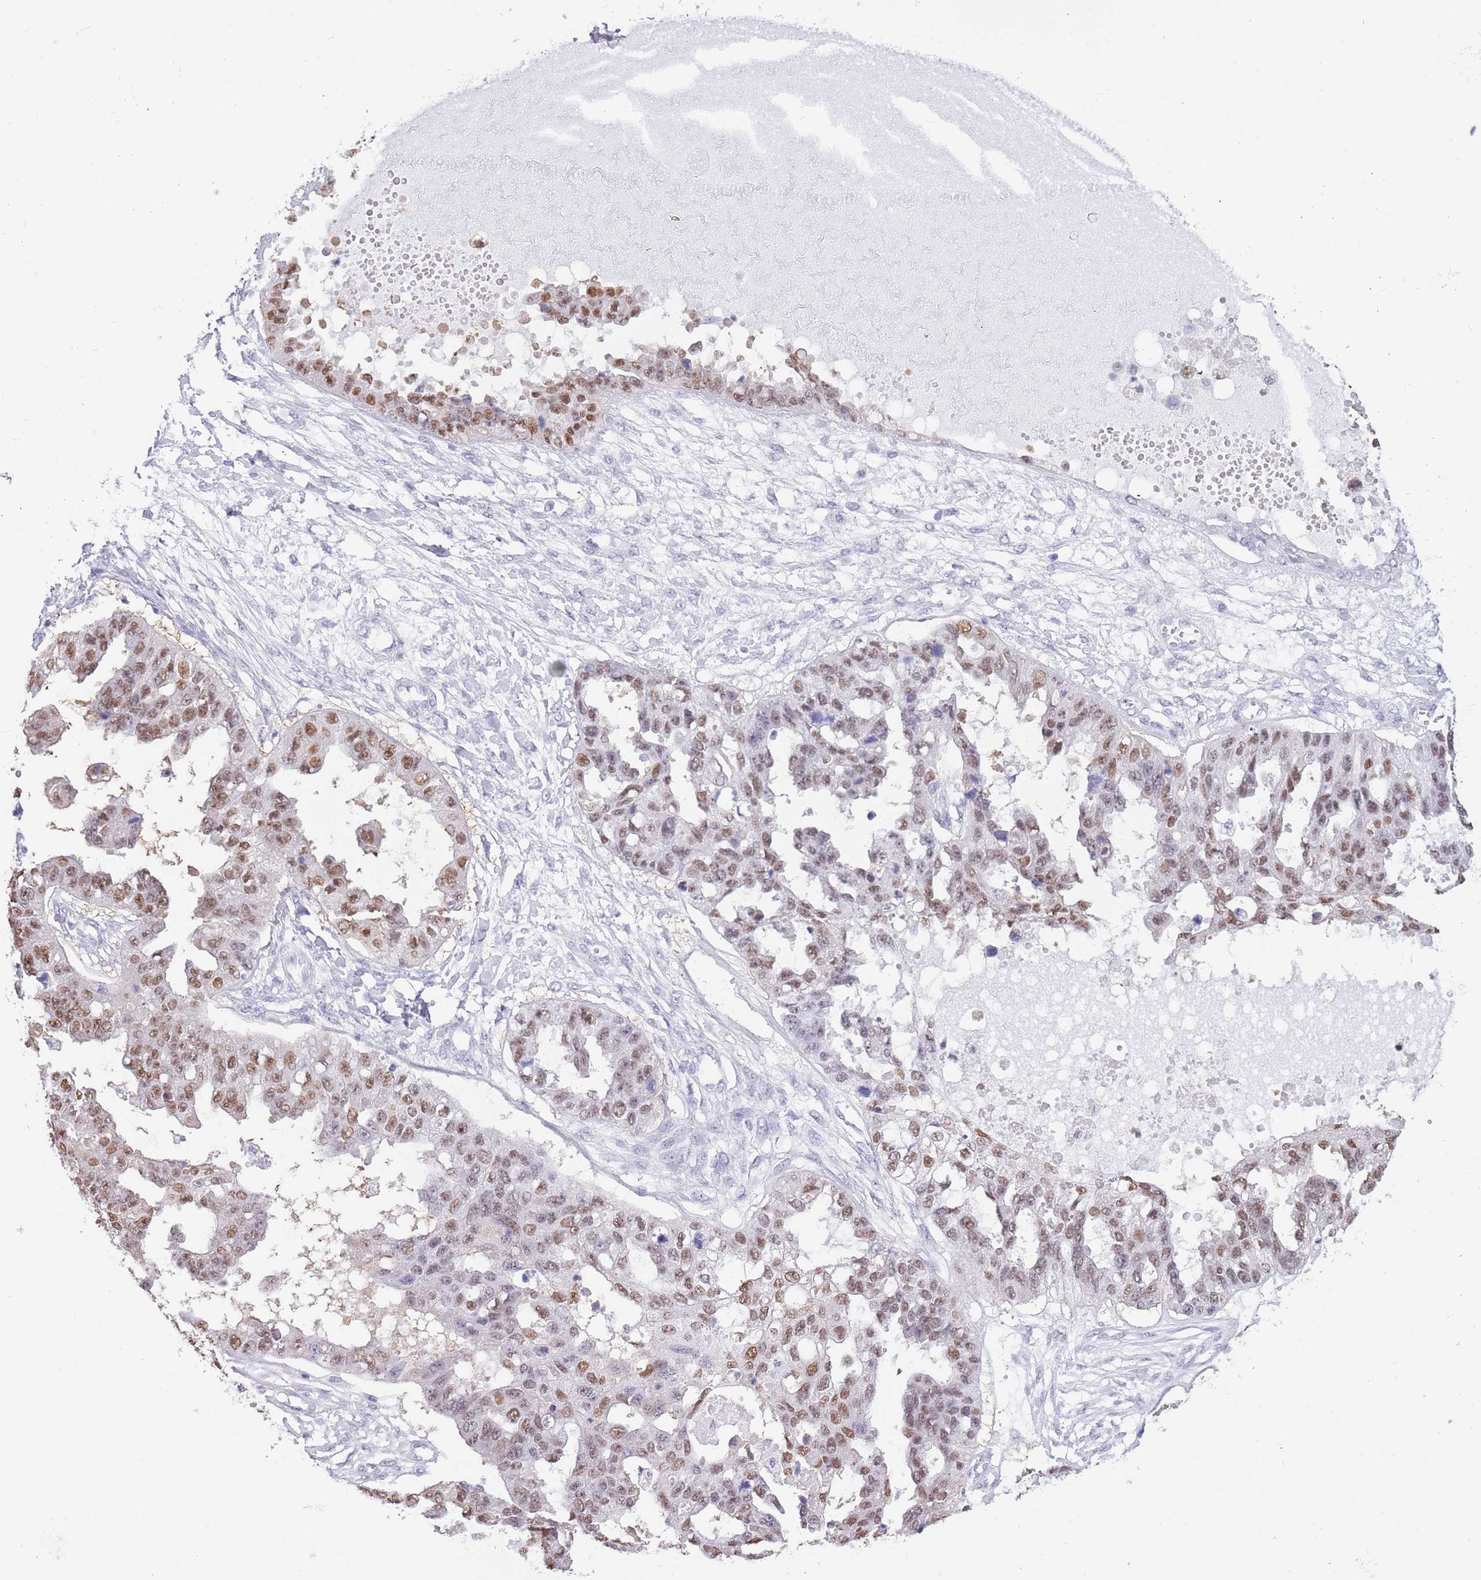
{"staining": {"intensity": "moderate", "quantity": ">75%", "location": "nuclear"}, "tissue": "ovarian cancer", "cell_type": "Tumor cells", "image_type": "cancer", "snomed": [{"axis": "morphology", "description": "Cystadenocarcinoma, serous, NOS"}, {"axis": "topography", "description": "Ovary"}], "caption": "Immunohistochemistry micrograph of neoplastic tissue: ovarian cancer (serous cystadenocarcinoma) stained using IHC shows medium levels of moderate protein expression localized specifically in the nuclear of tumor cells, appearing as a nuclear brown color.", "gene": "PPP1R17", "patient": {"sex": "female", "age": 58}}